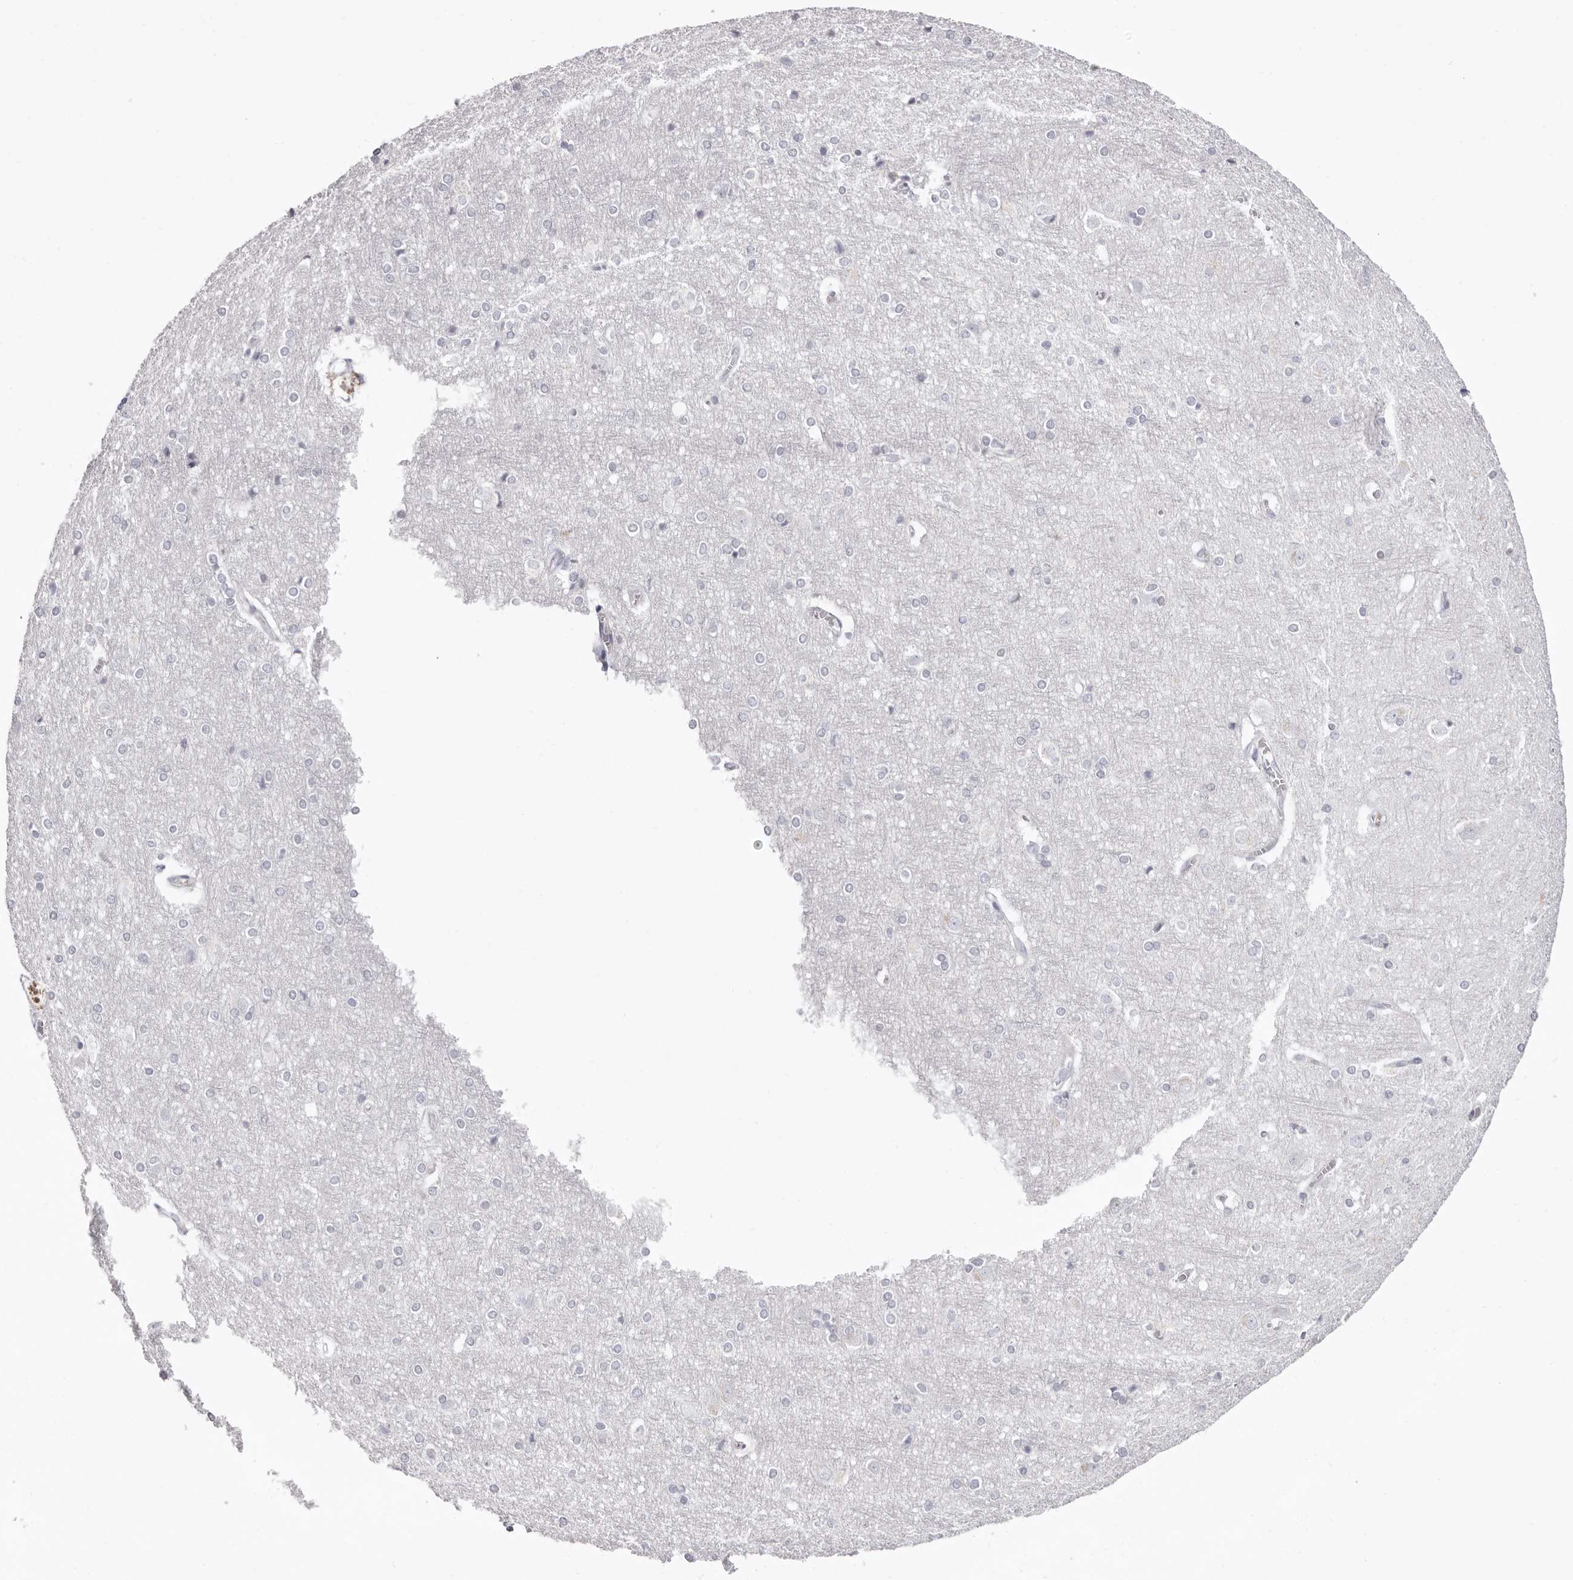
{"staining": {"intensity": "negative", "quantity": "none", "location": "none"}, "tissue": "cerebral cortex", "cell_type": "Endothelial cells", "image_type": "normal", "snomed": [{"axis": "morphology", "description": "Normal tissue, NOS"}, {"axis": "topography", "description": "Cerebral cortex"}], "caption": "Endothelial cells show no significant protein positivity in normal cerebral cortex. (Brightfield microscopy of DAB (3,3'-diaminobenzidine) IHC at high magnification).", "gene": "LPO", "patient": {"sex": "male", "age": 54}}